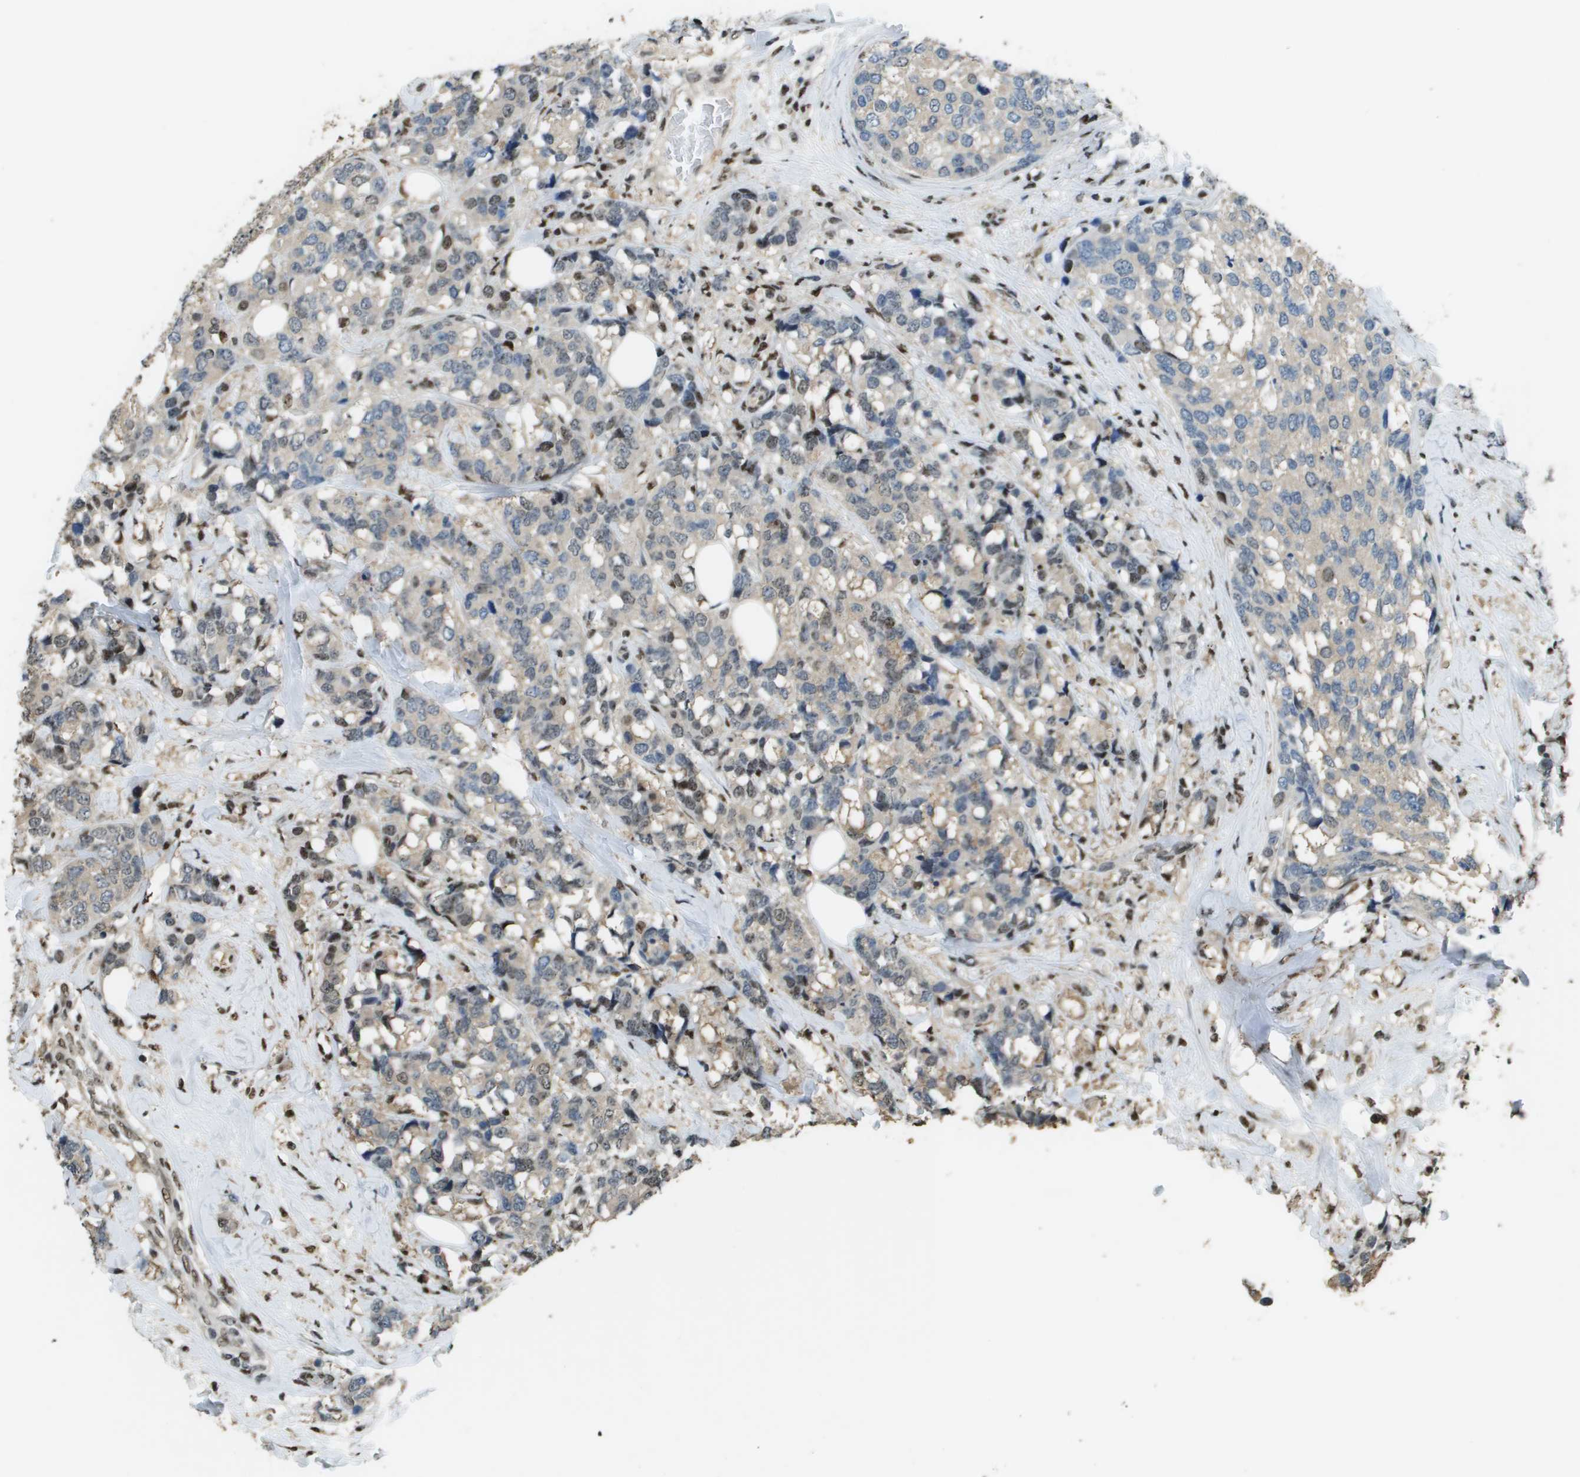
{"staining": {"intensity": "moderate", "quantity": "<25%", "location": "cytoplasmic/membranous,nuclear"}, "tissue": "breast cancer", "cell_type": "Tumor cells", "image_type": "cancer", "snomed": [{"axis": "morphology", "description": "Lobular carcinoma"}, {"axis": "topography", "description": "Breast"}], "caption": "Protein staining of breast cancer (lobular carcinoma) tissue reveals moderate cytoplasmic/membranous and nuclear positivity in approximately <25% of tumor cells.", "gene": "SP100", "patient": {"sex": "female", "age": 59}}